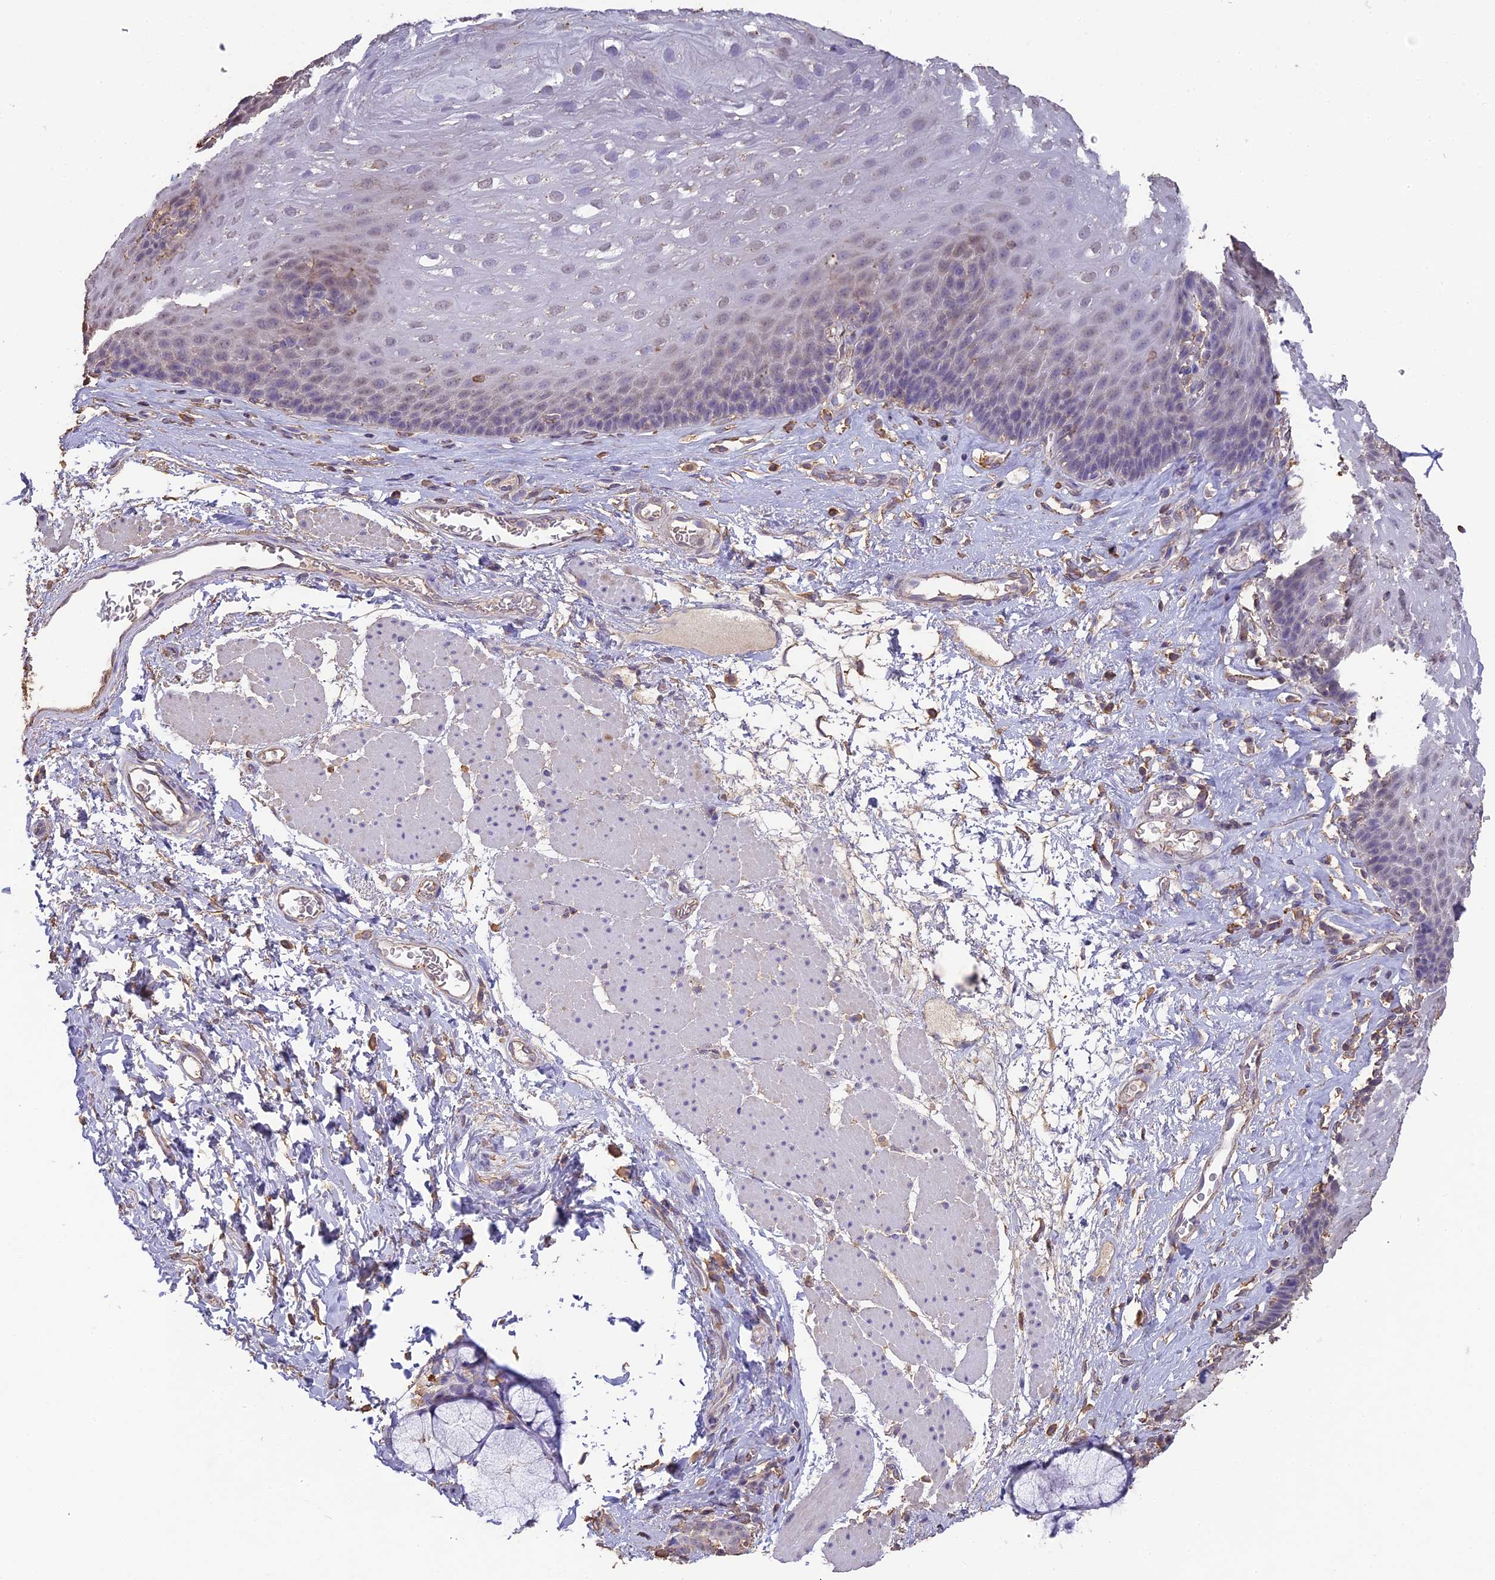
{"staining": {"intensity": "weak", "quantity": "<25%", "location": "nuclear"}, "tissue": "esophagus", "cell_type": "Squamous epithelial cells", "image_type": "normal", "snomed": [{"axis": "morphology", "description": "Normal tissue, NOS"}, {"axis": "topography", "description": "Esophagus"}], "caption": "Benign esophagus was stained to show a protein in brown. There is no significant expression in squamous epithelial cells. (Brightfield microscopy of DAB IHC at high magnification).", "gene": "ARHGAP19", "patient": {"sex": "female", "age": 66}}